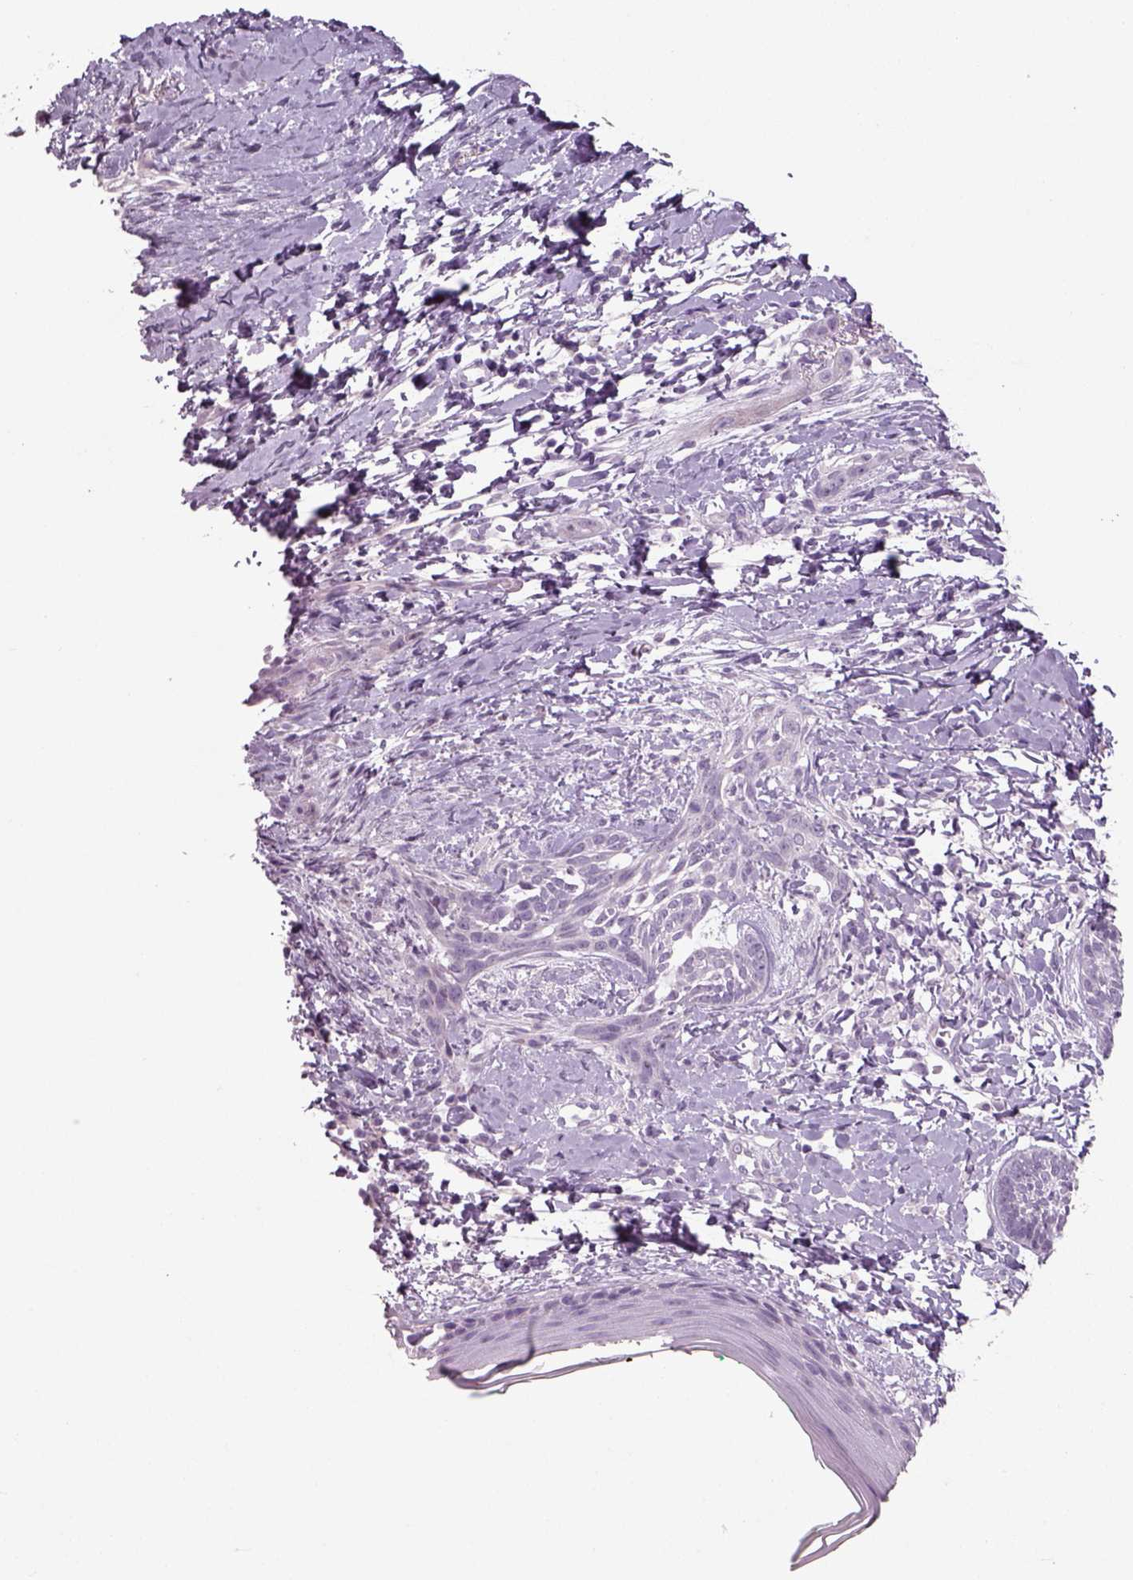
{"staining": {"intensity": "negative", "quantity": "none", "location": "none"}, "tissue": "skin cancer", "cell_type": "Tumor cells", "image_type": "cancer", "snomed": [{"axis": "morphology", "description": "Normal tissue, NOS"}, {"axis": "morphology", "description": "Basal cell carcinoma"}, {"axis": "topography", "description": "Skin"}], "caption": "This is an immunohistochemistry histopathology image of skin cancer. There is no positivity in tumor cells.", "gene": "SLC6A2", "patient": {"sex": "male", "age": 84}}